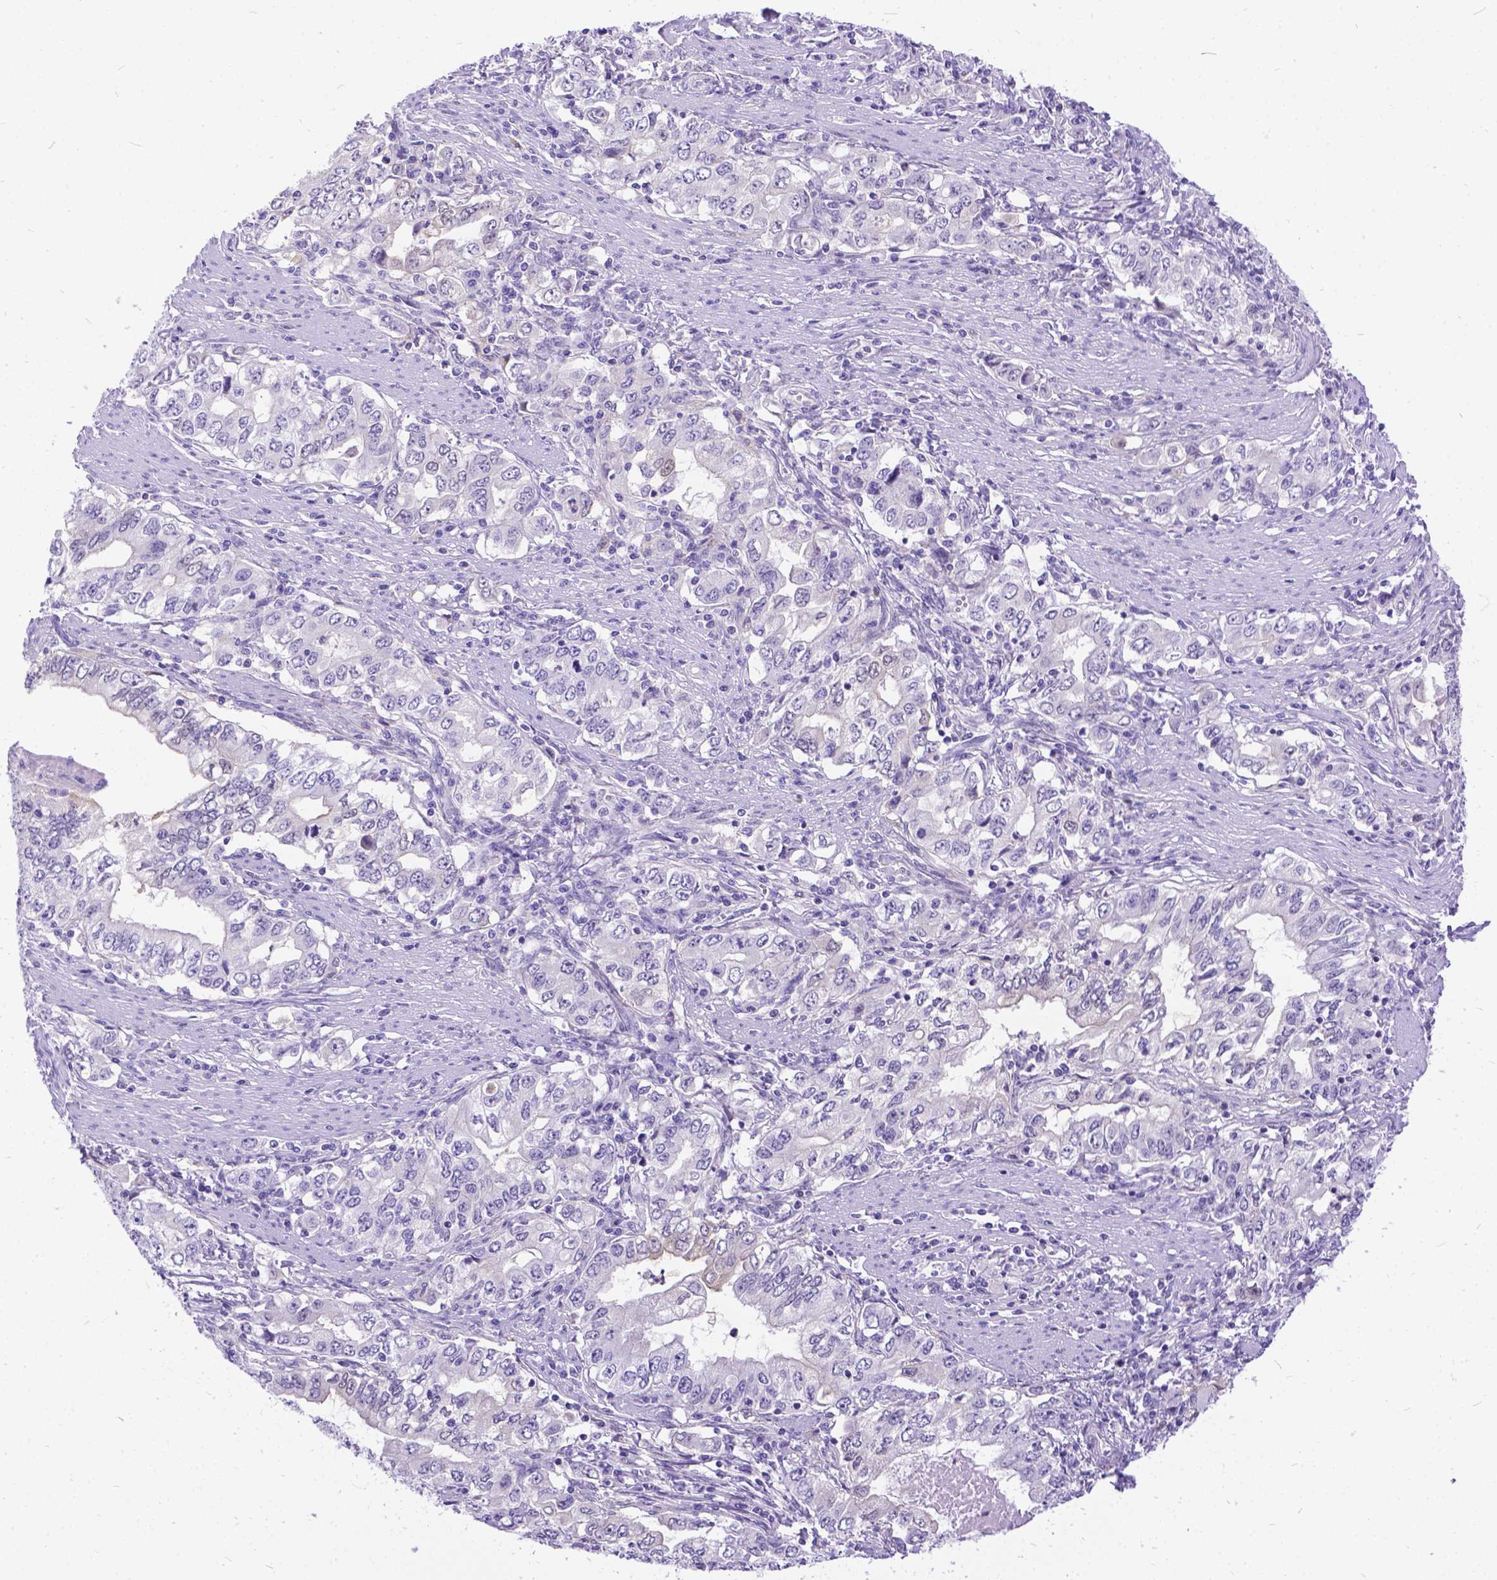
{"staining": {"intensity": "weak", "quantity": "<25%", "location": "cytoplasmic/membranous,nuclear"}, "tissue": "stomach cancer", "cell_type": "Tumor cells", "image_type": "cancer", "snomed": [{"axis": "morphology", "description": "Adenocarcinoma, NOS"}, {"axis": "topography", "description": "Stomach, lower"}], "caption": "The photomicrograph demonstrates no significant expression in tumor cells of stomach adenocarcinoma.", "gene": "TMEM169", "patient": {"sex": "female", "age": 72}}